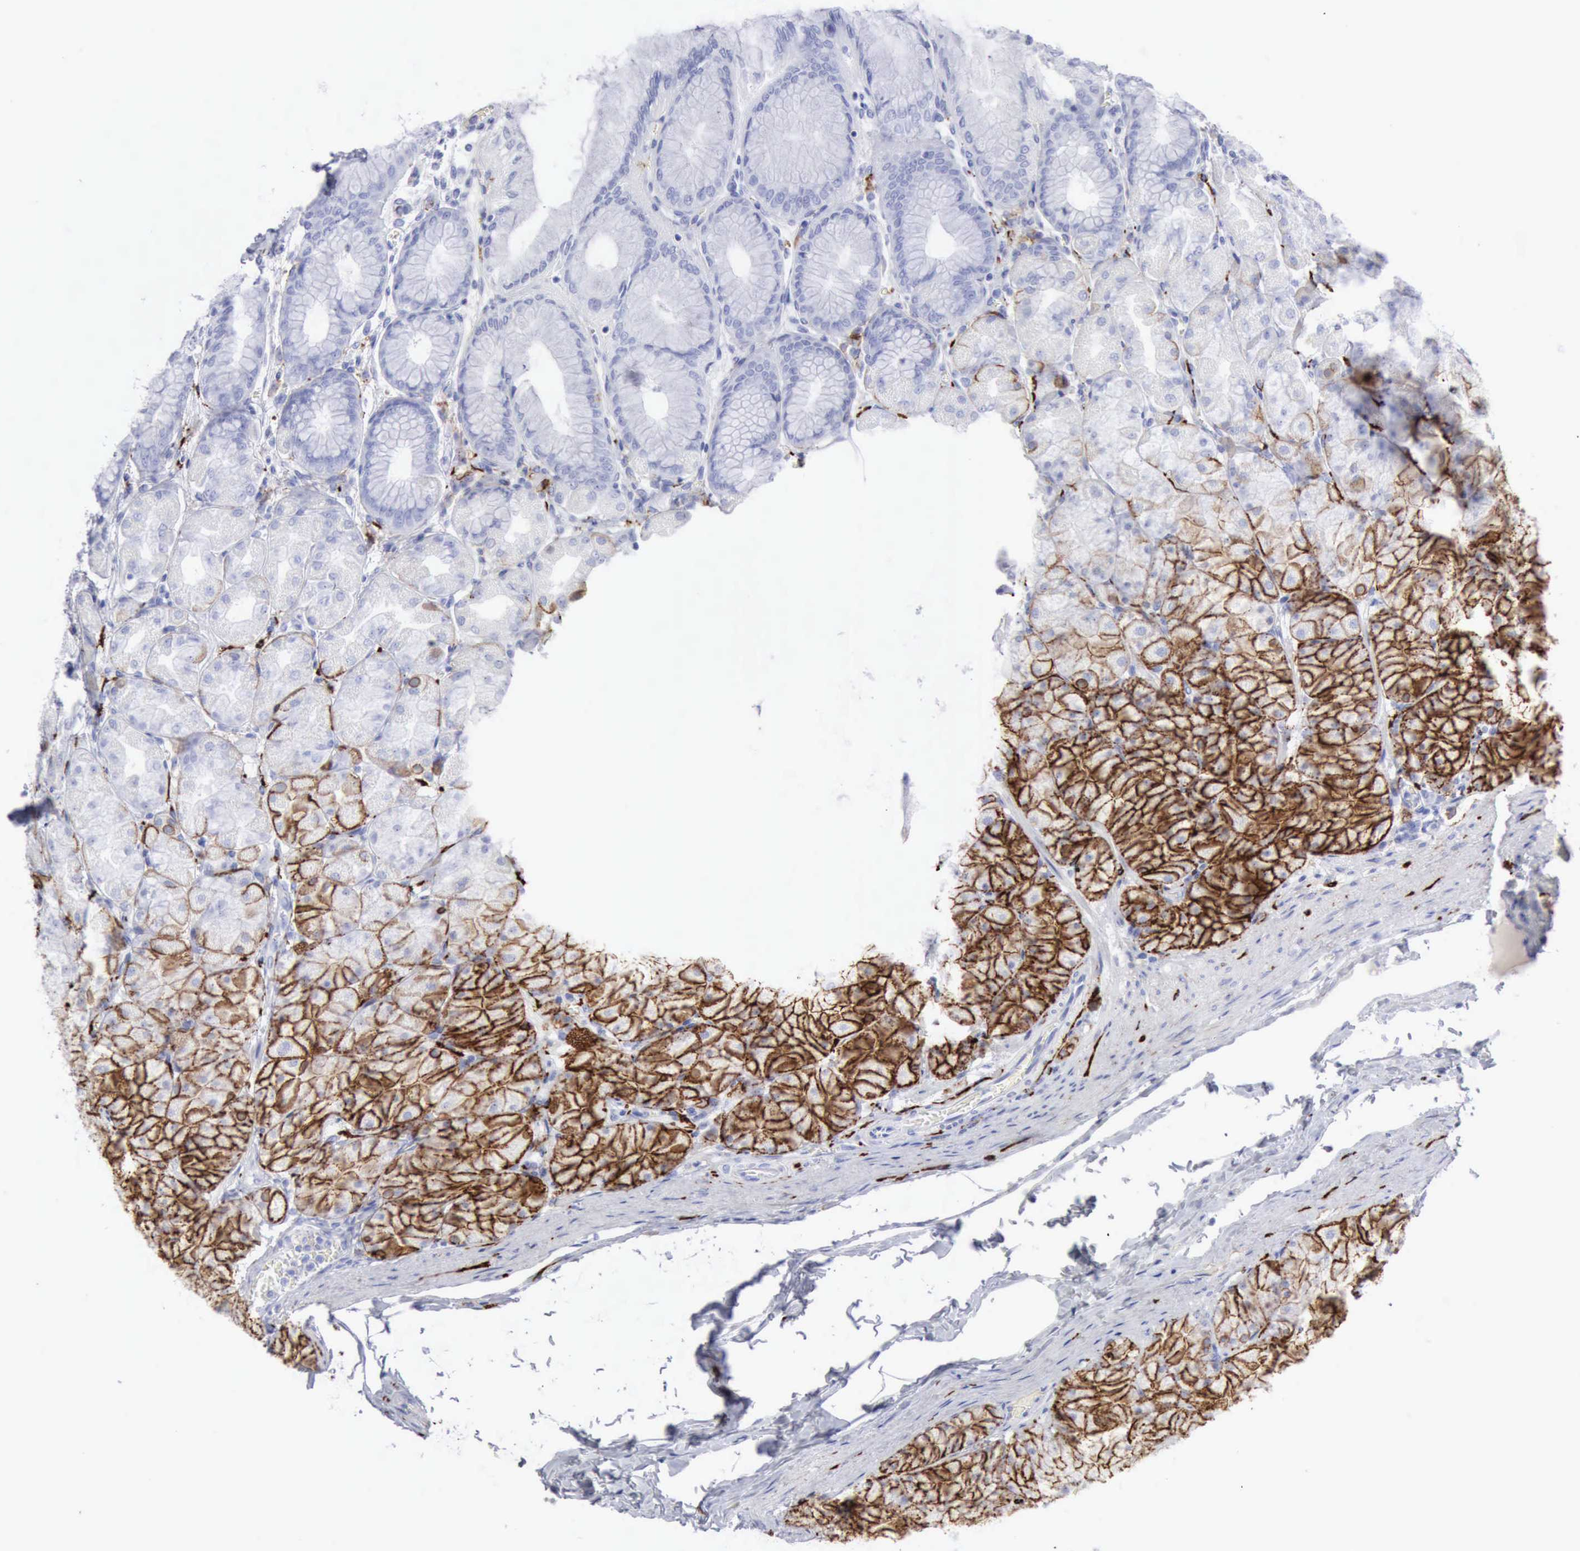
{"staining": {"intensity": "strong", "quantity": "<25%", "location": "cytoplasmic/membranous"}, "tissue": "stomach", "cell_type": "Glandular cells", "image_type": "normal", "snomed": [{"axis": "morphology", "description": "Normal tissue, NOS"}, {"axis": "topography", "description": "Stomach, upper"}], "caption": "A histopathology image of human stomach stained for a protein demonstrates strong cytoplasmic/membranous brown staining in glandular cells.", "gene": "NCAM1", "patient": {"sex": "female", "age": 56}}